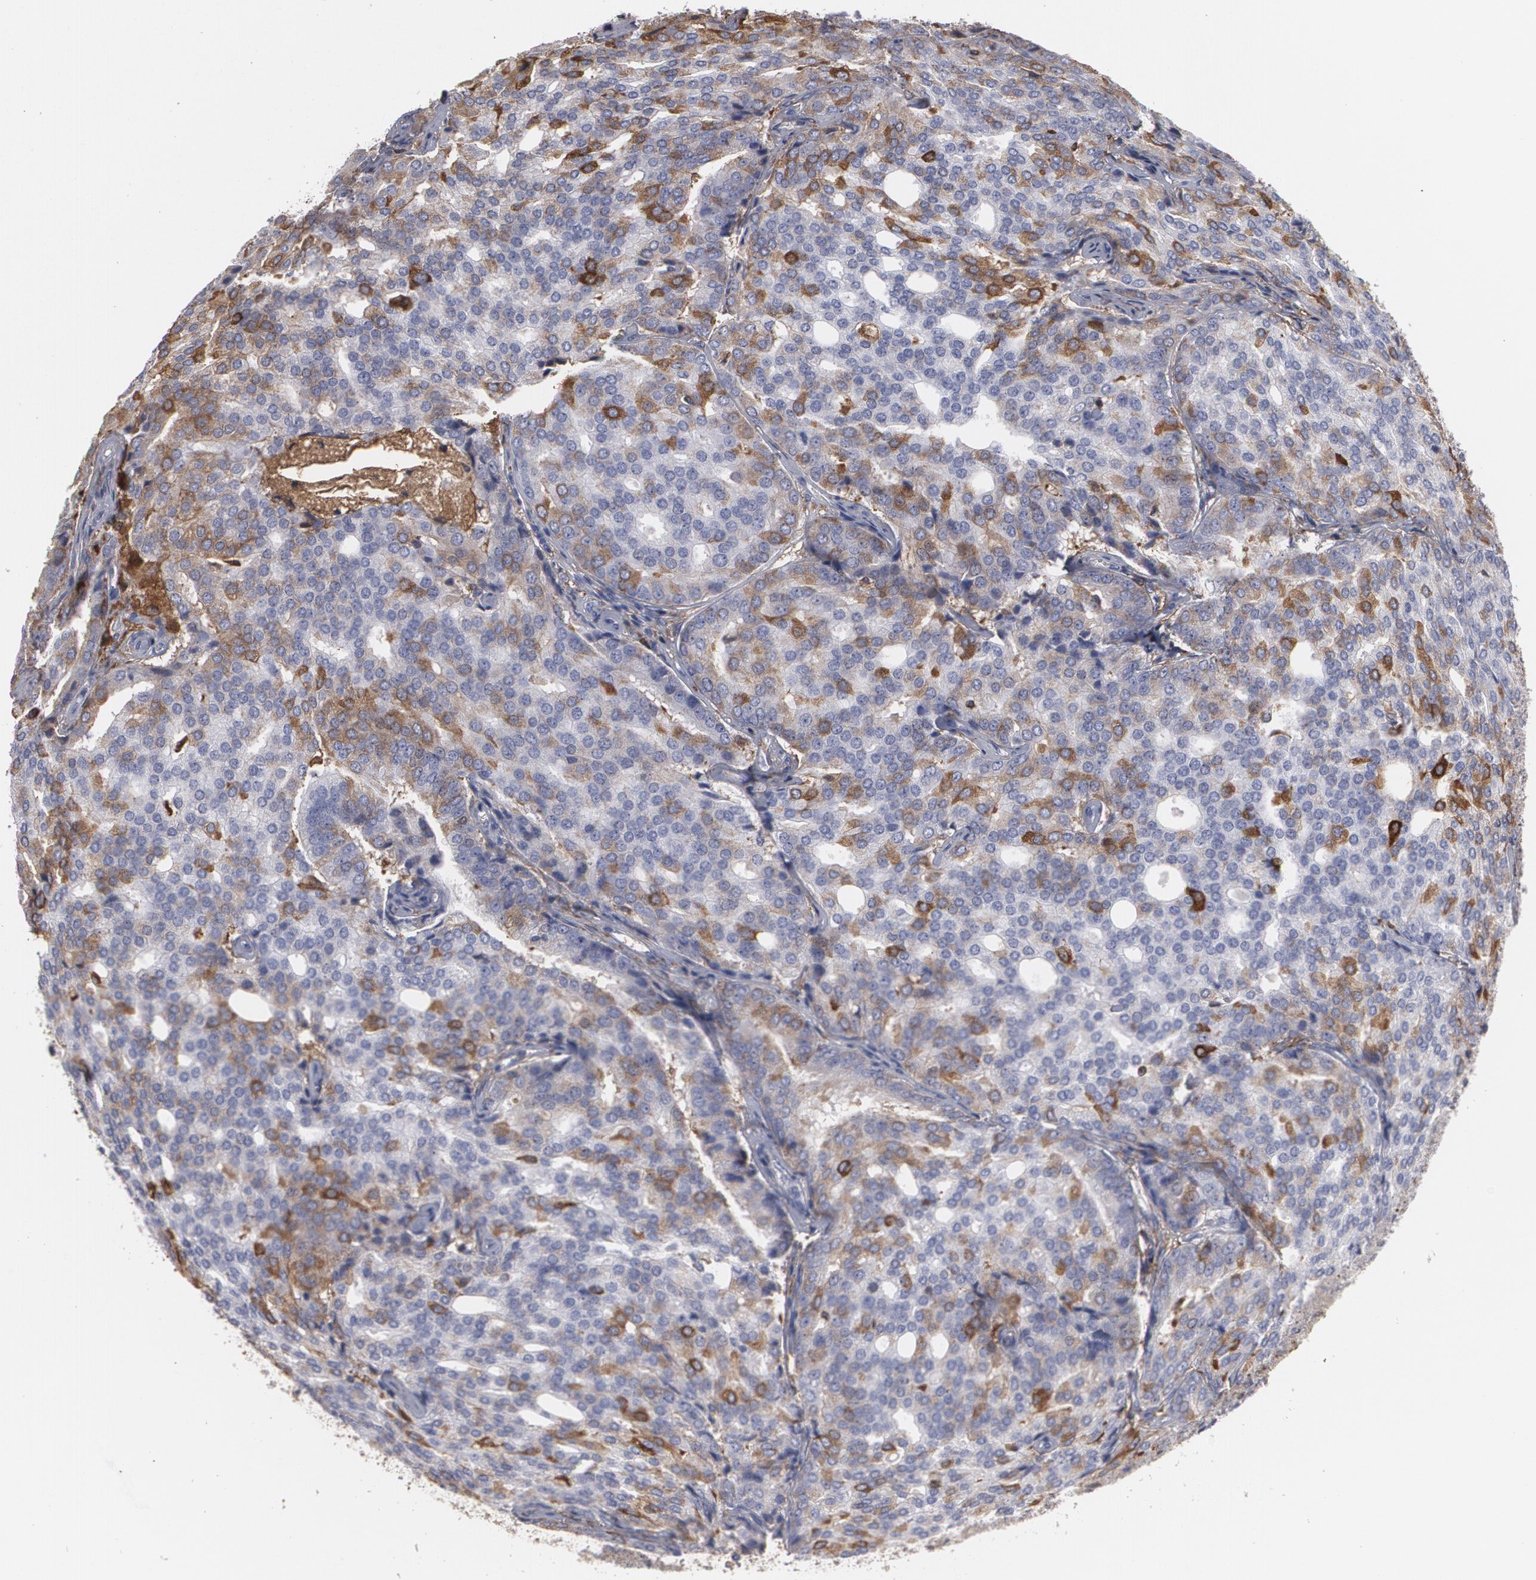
{"staining": {"intensity": "weak", "quantity": "<25%", "location": "cytoplasmic/membranous"}, "tissue": "prostate cancer", "cell_type": "Tumor cells", "image_type": "cancer", "snomed": [{"axis": "morphology", "description": "Adenocarcinoma, High grade"}, {"axis": "topography", "description": "Prostate"}], "caption": "IHC micrograph of adenocarcinoma (high-grade) (prostate) stained for a protein (brown), which displays no positivity in tumor cells.", "gene": "ODC1", "patient": {"sex": "male", "age": 64}}